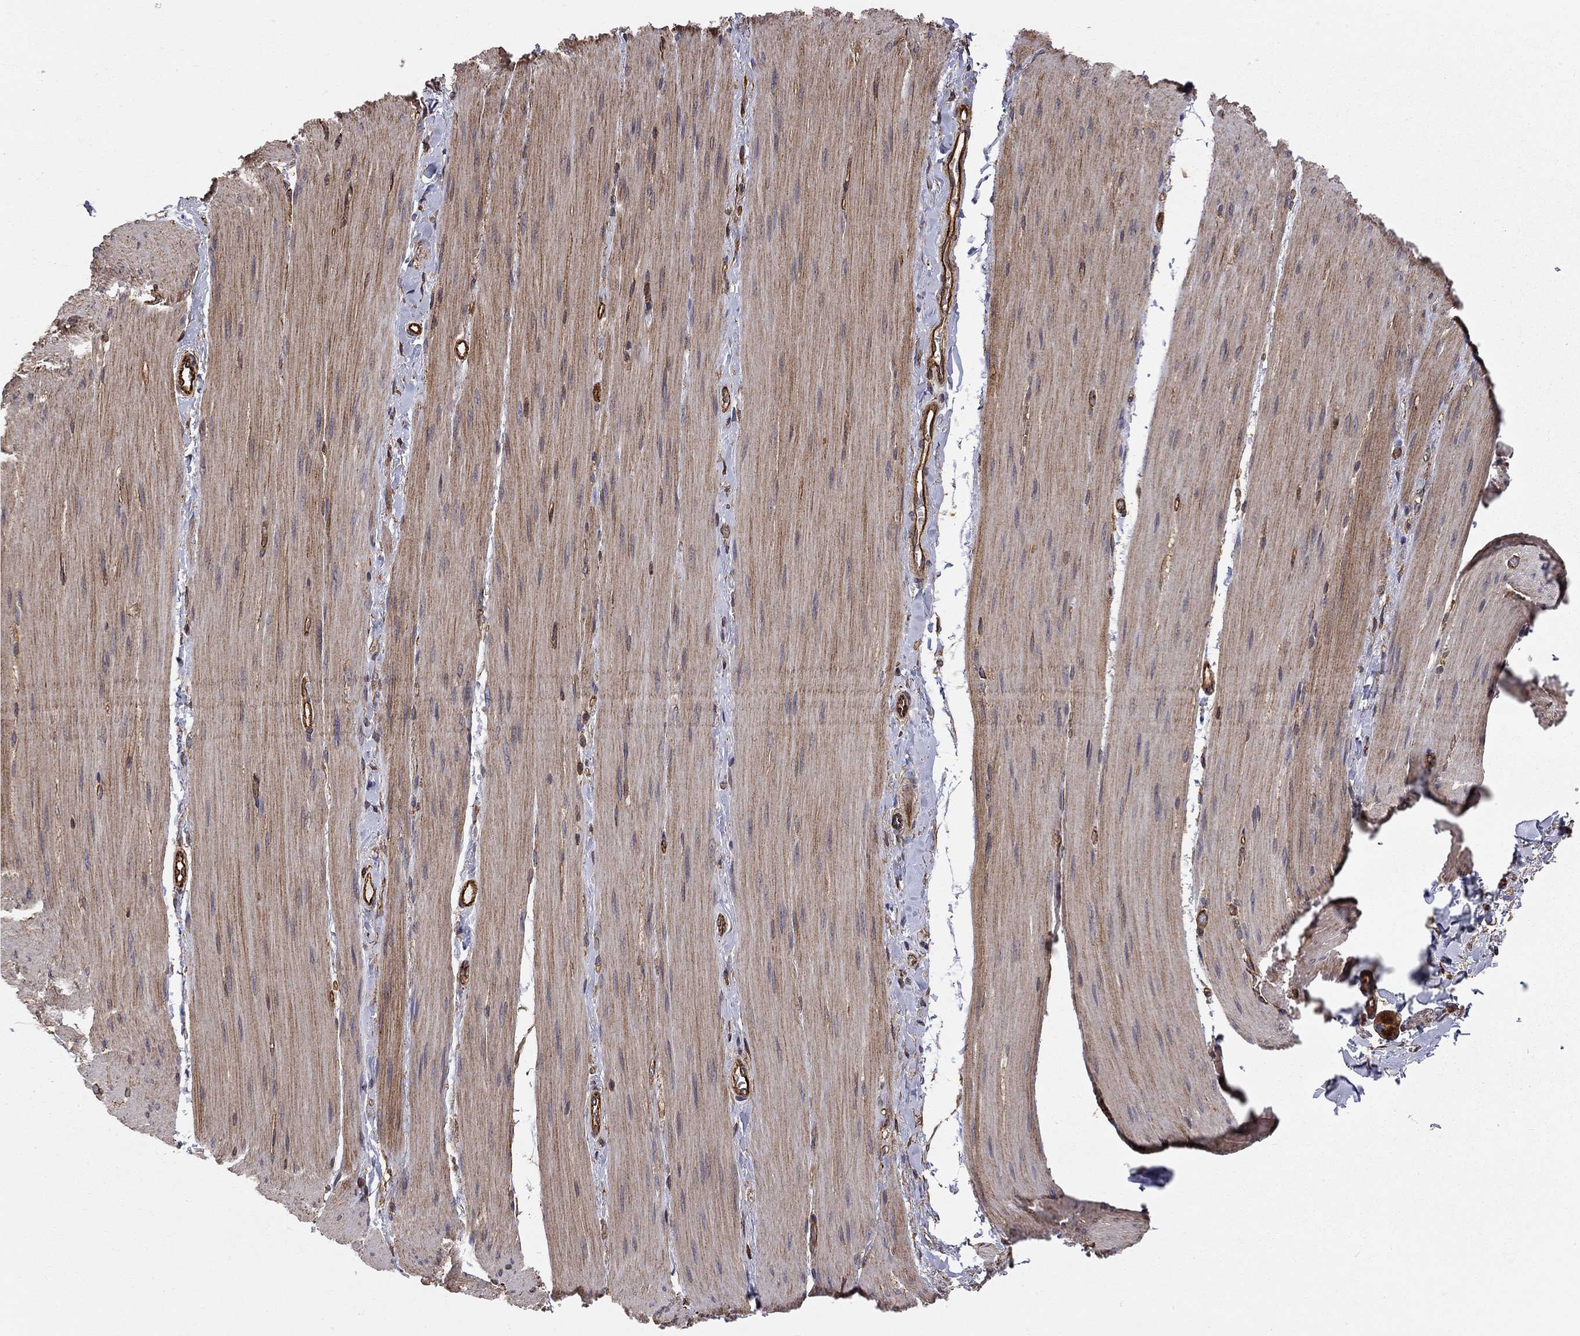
{"staining": {"intensity": "negative", "quantity": "none", "location": "none"}, "tissue": "soft tissue", "cell_type": "Fibroblasts", "image_type": "normal", "snomed": [{"axis": "morphology", "description": "Normal tissue, NOS"}, {"axis": "topography", "description": "Smooth muscle"}, {"axis": "topography", "description": "Duodenum"}, {"axis": "topography", "description": "Peripheral nerve tissue"}], "caption": "An IHC micrograph of benign soft tissue is shown. There is no staining in fibroblasts of soft tissue.", "gene": "RASEF", "patient": {"sex": "female", "age": 61}}